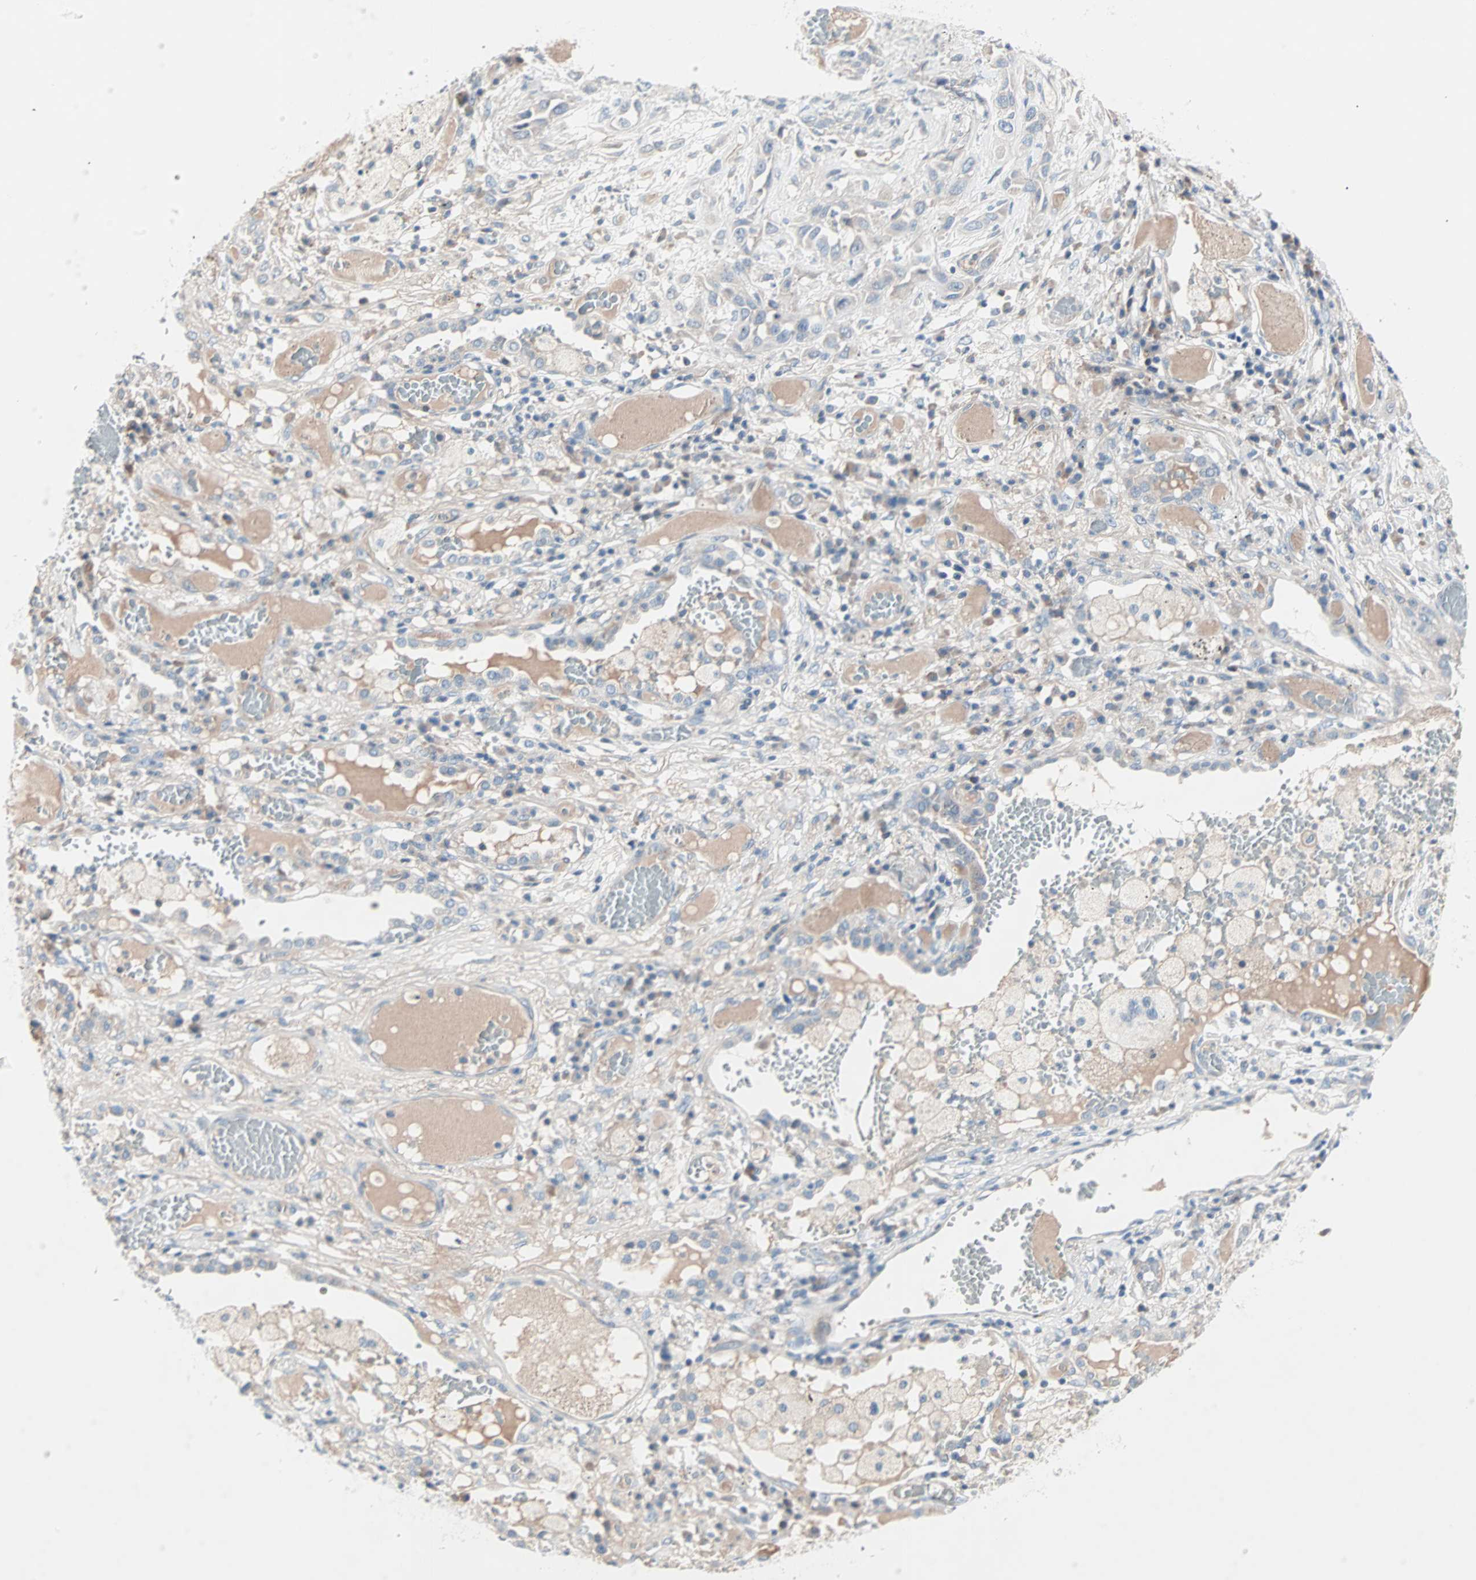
{"staining": {"intensity": "negative", "quantity": "none", "location": "none"}, "tissue": "lung cancer", "cell_type": "Tumor cells", "image_type": "cancer", "snomed": [{"axis": "morphology", "description": "Squamous cell carcinoma, NOS"}, {"axis": "topography", "description": "Lung"}], "caption": "A high-resolution photomicrograph shows immunohistochemistry (IHC) staining of lung cancer, which reveals no significant positivity in tumor cells.", "gene": "NEFH", "patient": {"sex": "male", "age": 71}}